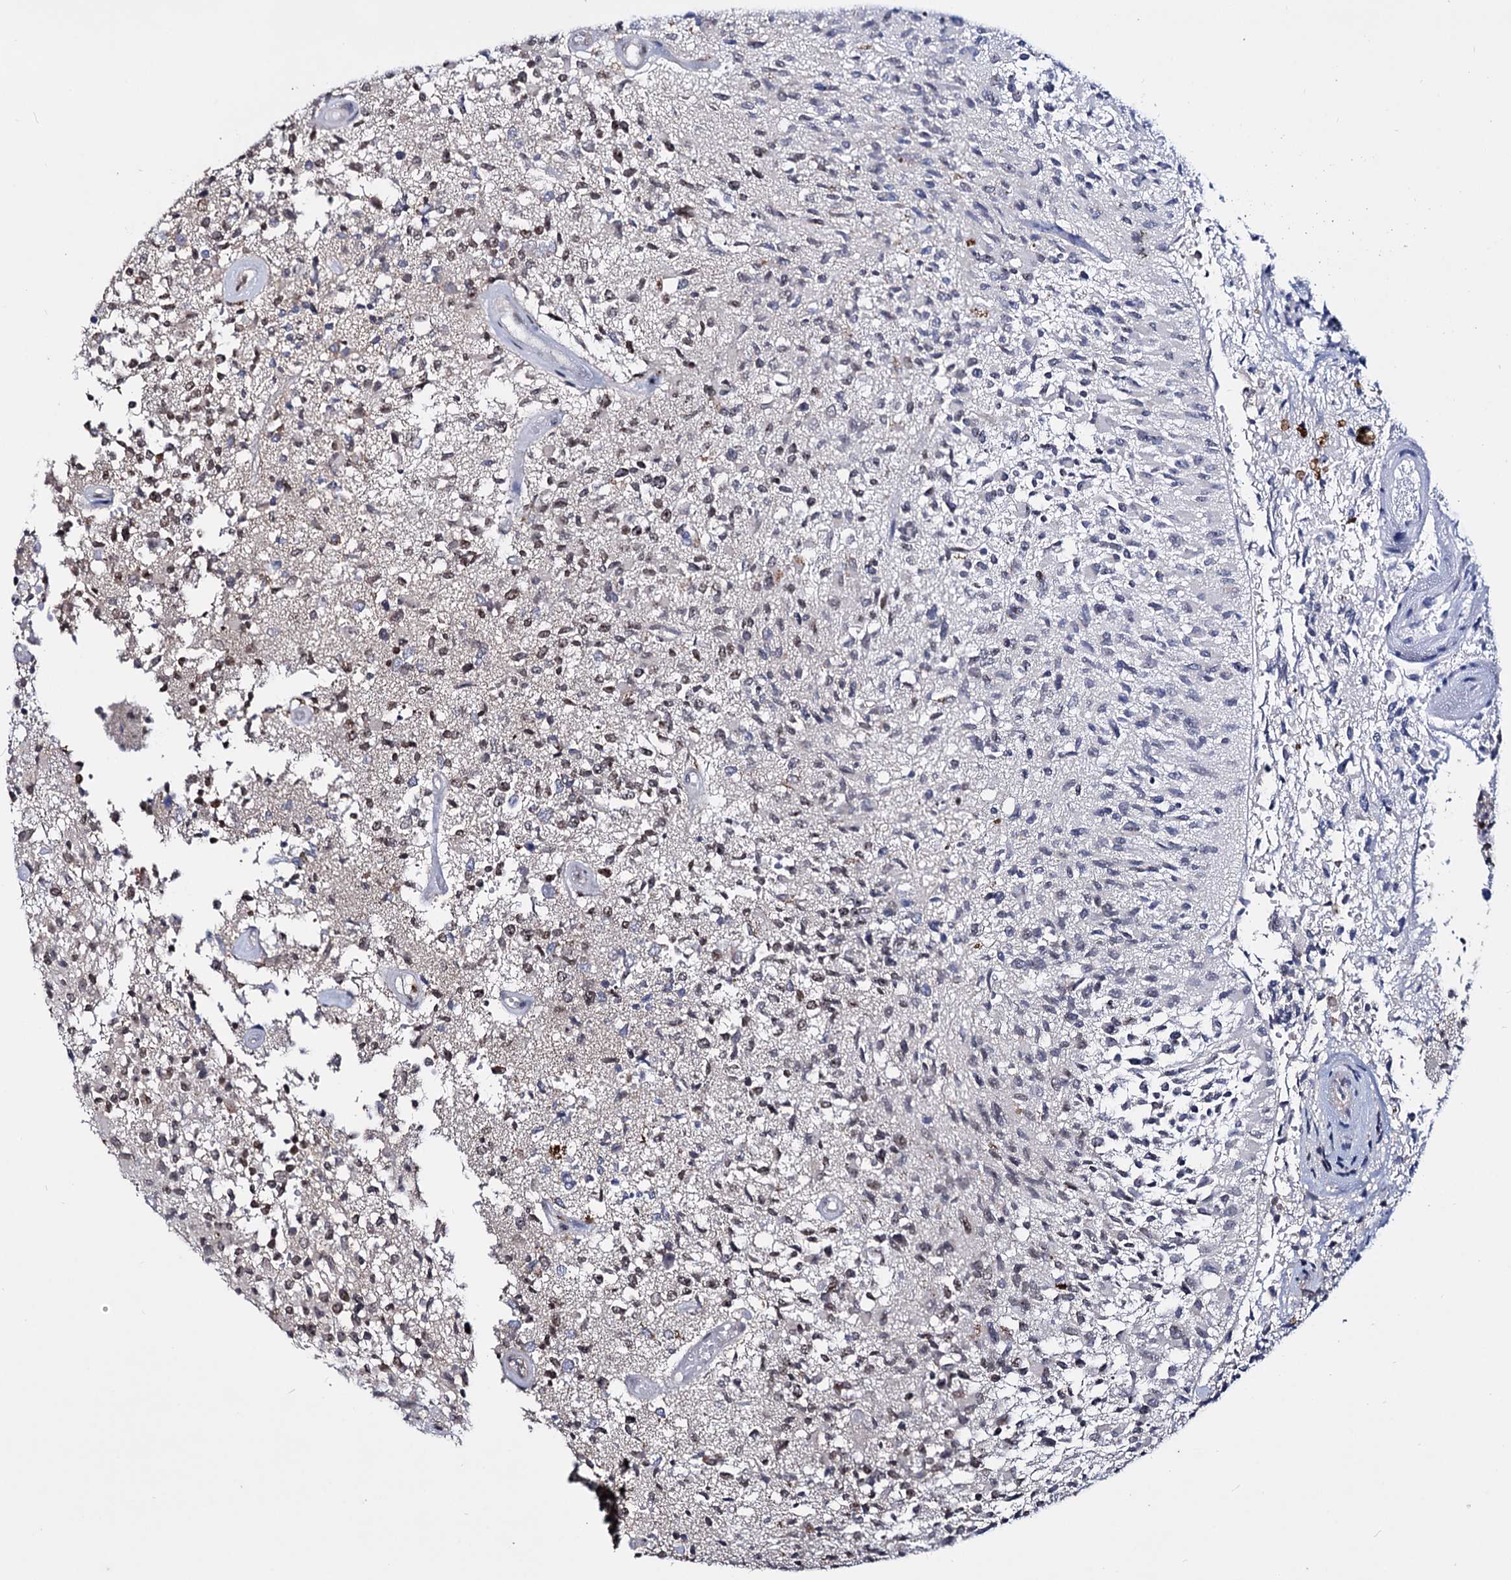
{"staining": {"intensity": "strong", "quantity": "25%-75%", "location": "nuclear"}, "tissue": "glioma", "cell_type": "Tumor cells", "image_type": "cancer", "snomed": [{"axis": "morphology", "description": "Glioma, malignant, High grade"}, {"axis": "morphology", "description": "Glioblastoma, NOS"}, {"axis": "topography", "description": "Brain"}], "caption": "Protein expression analysis of human glioma reveals strong nuclear positivity in about 25%-75% of tumor cells.", "gene": "SMCHD1", "patient": {"sex": "male", "age": 60}}